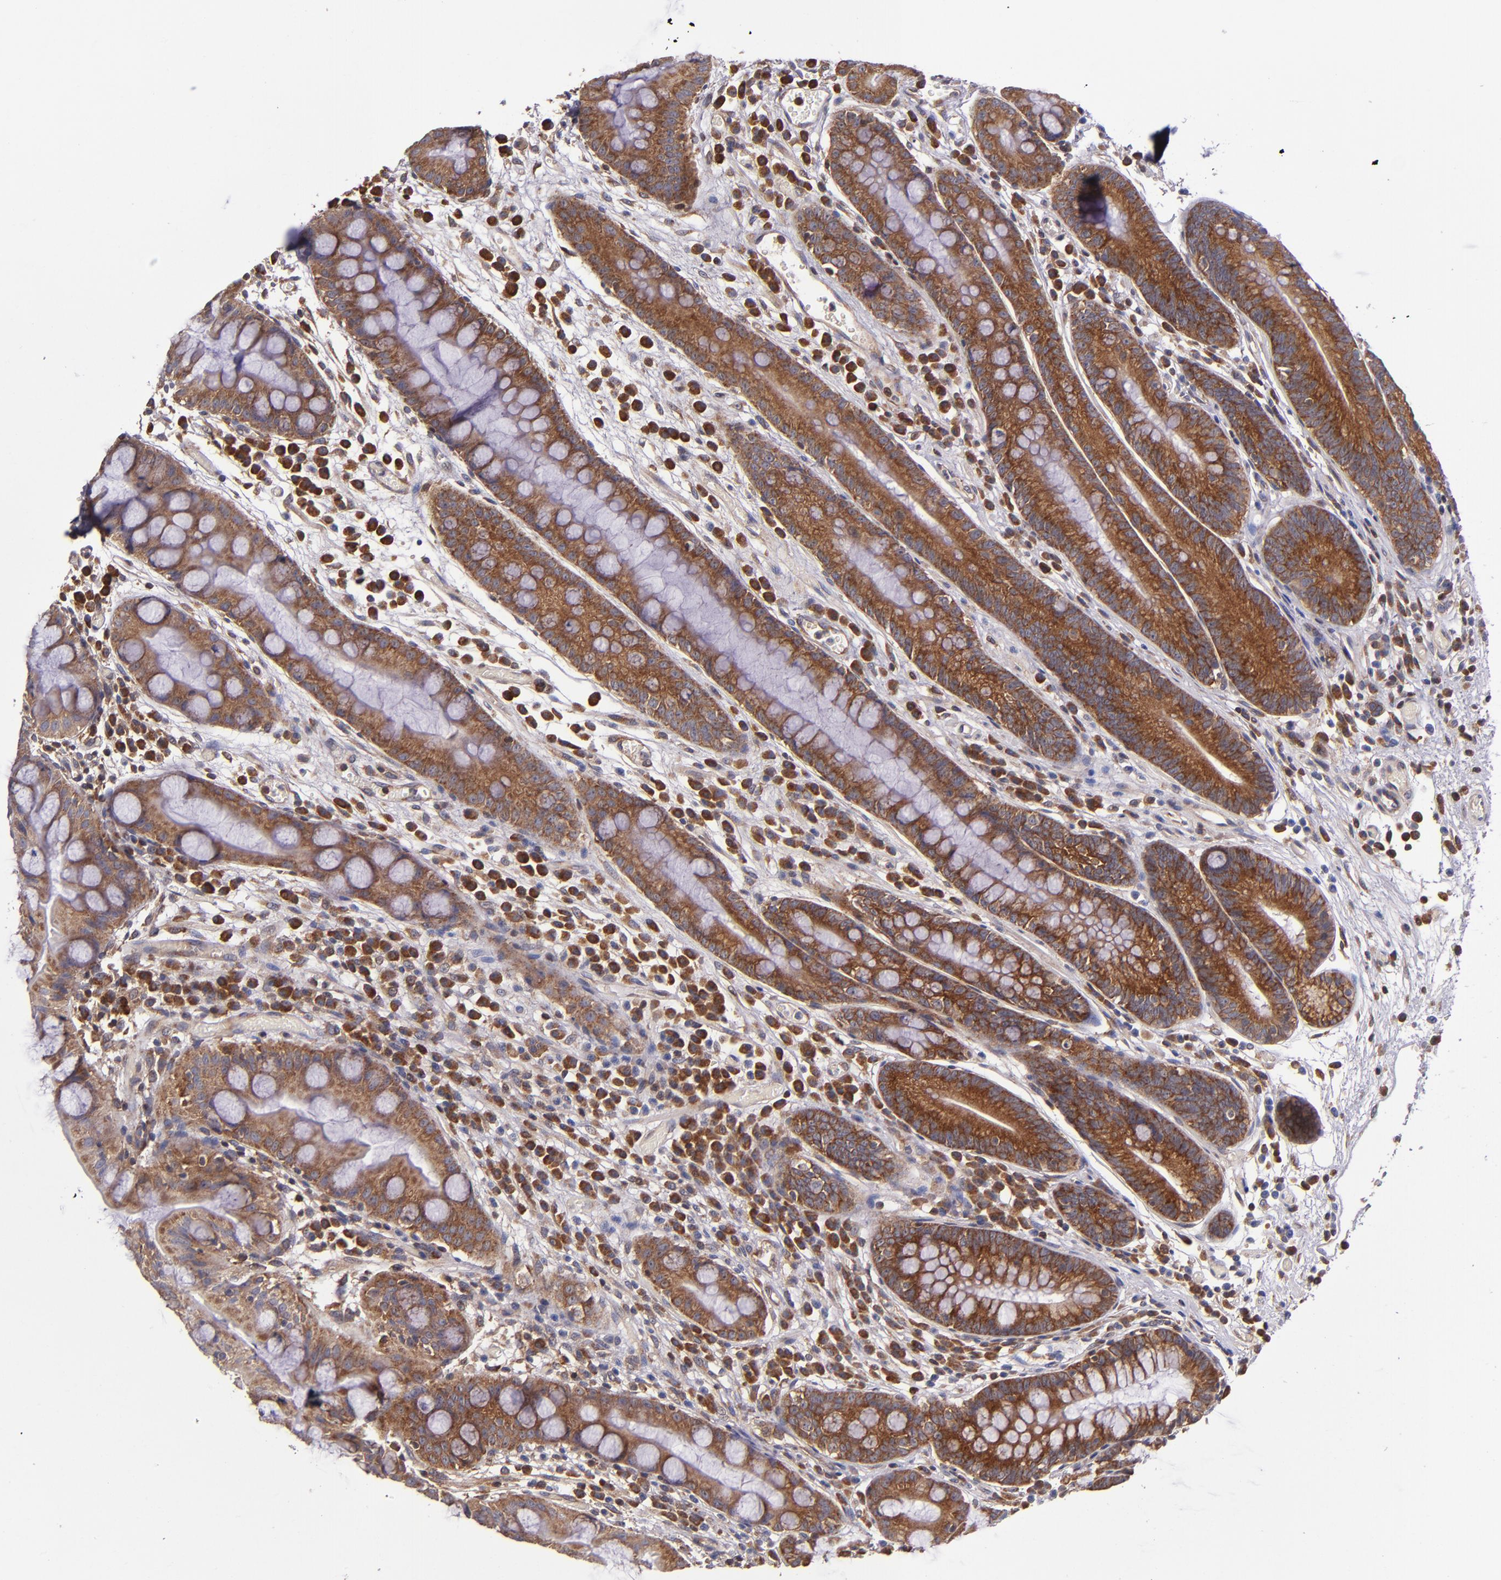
{"staining": {"intensity": "strong", "quantity": ">75%", "location": "cytoplasmic/membranous"}, "tissue": "stomach", "cell_type": "Glandular cells", "image_type": "normal", "snomed": [{"axis": "morphology", "description": "Normal tissue, NOS"}, {"axis": "morphology", "description": "Inflammation, NOS"}, {"axis": "topography", "description": "Stomach, lower"}], "caption": "Immunohistochemistry image of benign stomach: human stomach stained using immunohistochemistry (IHC) displays high levels of strong protein expression localized specifically in the cytoplasmic/membranous of glandular cells, appearing as a cytoplasmic/membranous brown color.", "gene": "EIF4ENIF1", "patient": {"sex": "male", "age": 59}}